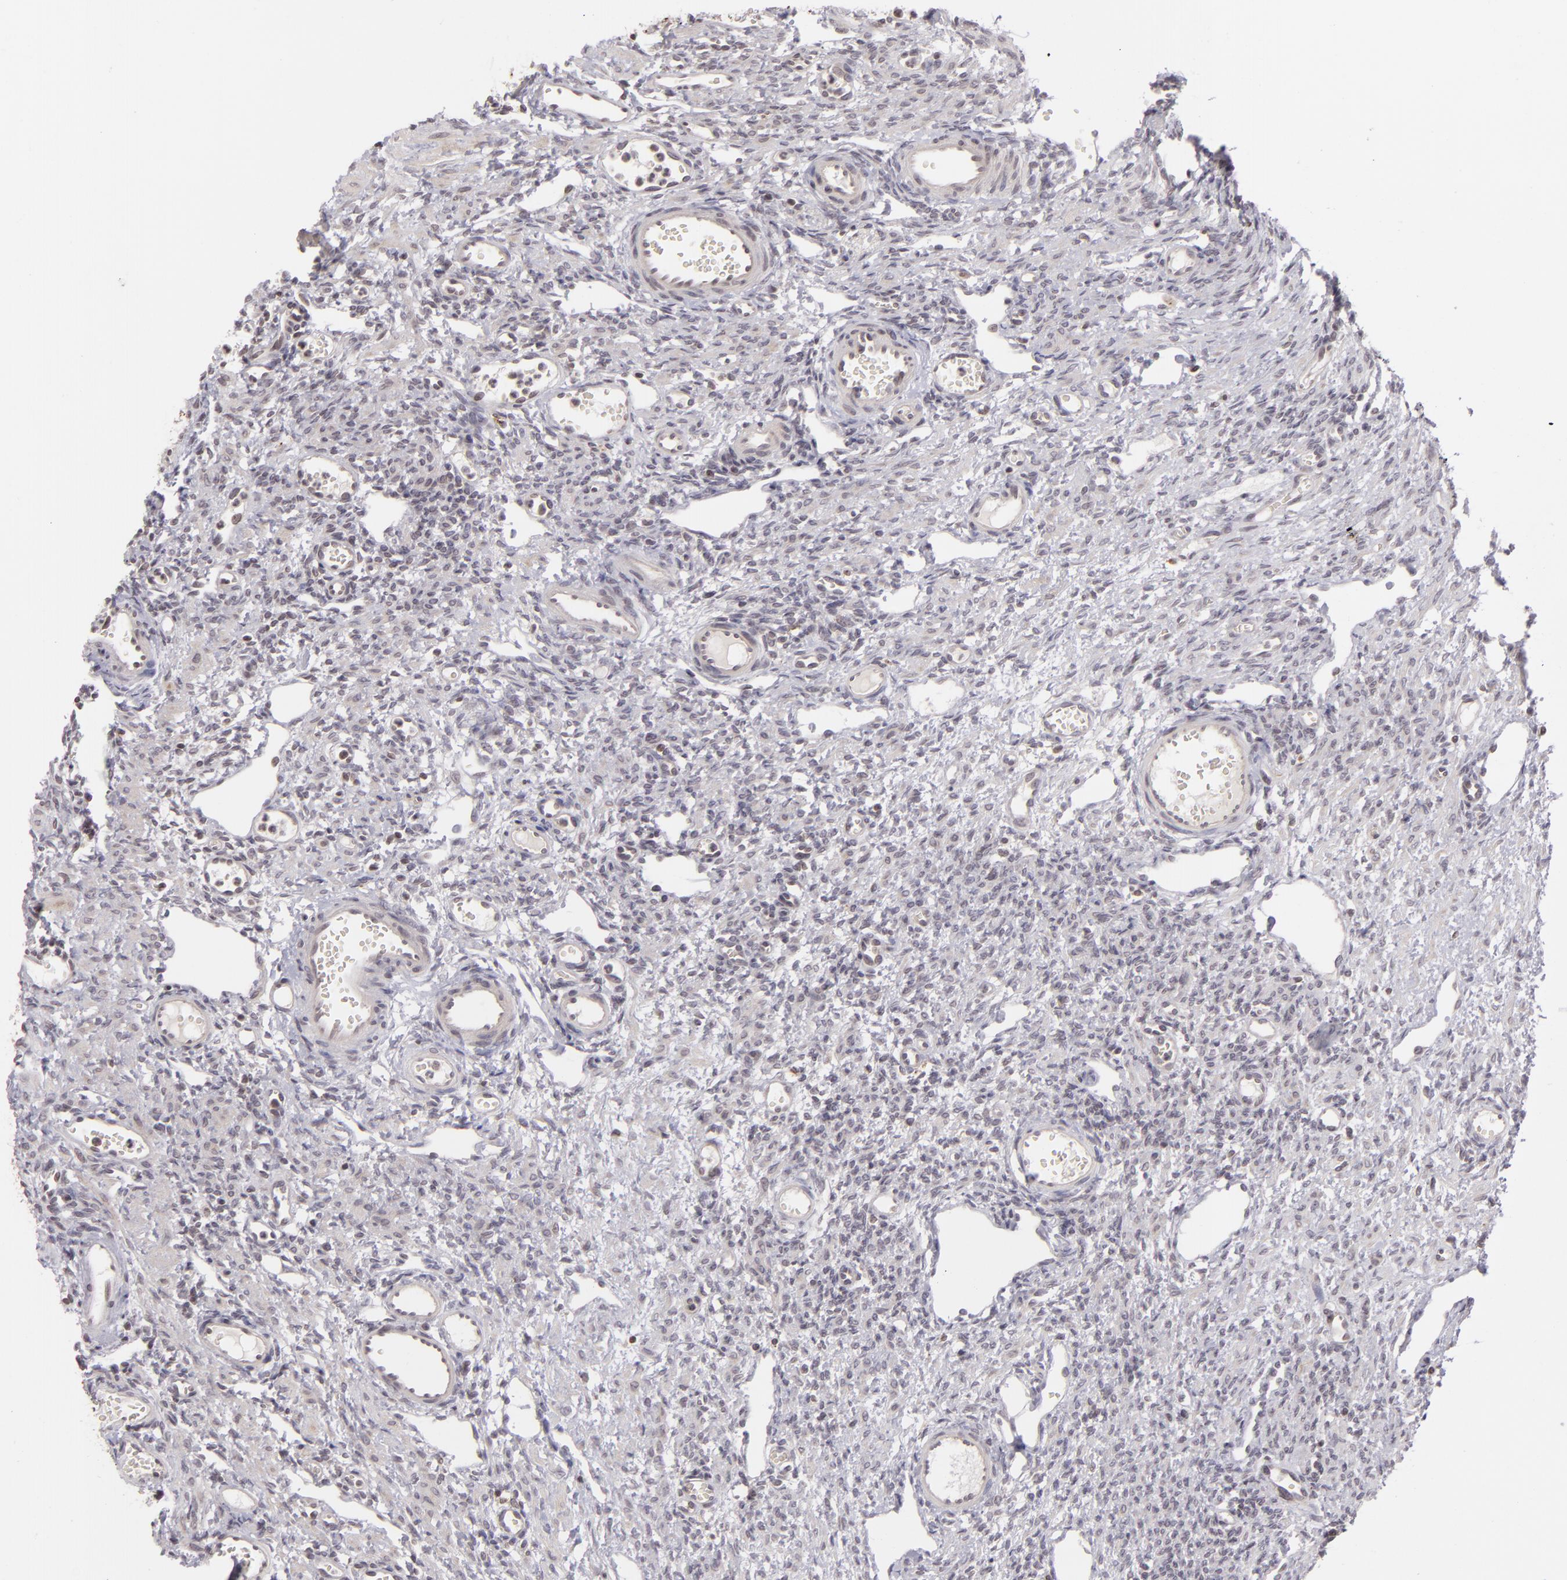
{"staining": {"intensity": "negative", "quantity": "none", "location": "none"}, "tissue": "ovary", "cell_type": "Follicle cells", "image_type": "normal", "snomed": [{"axis": "morphology", "description": "Normal tissue, NOS"}, {"axis": "topography", "description": "Ovary"}], "caption": "A high-resolution micrograph shows immunohistochemistry (IHC) staining of unremarkable ovary, which demonstrates no significant staining in follicle cells. (DAB (3,3'-diaminobenzidine) immunohistochemistry (IHC), high magnification).", "gene": "AKAP6", "patient": {"sex": "female", "age": 33}}